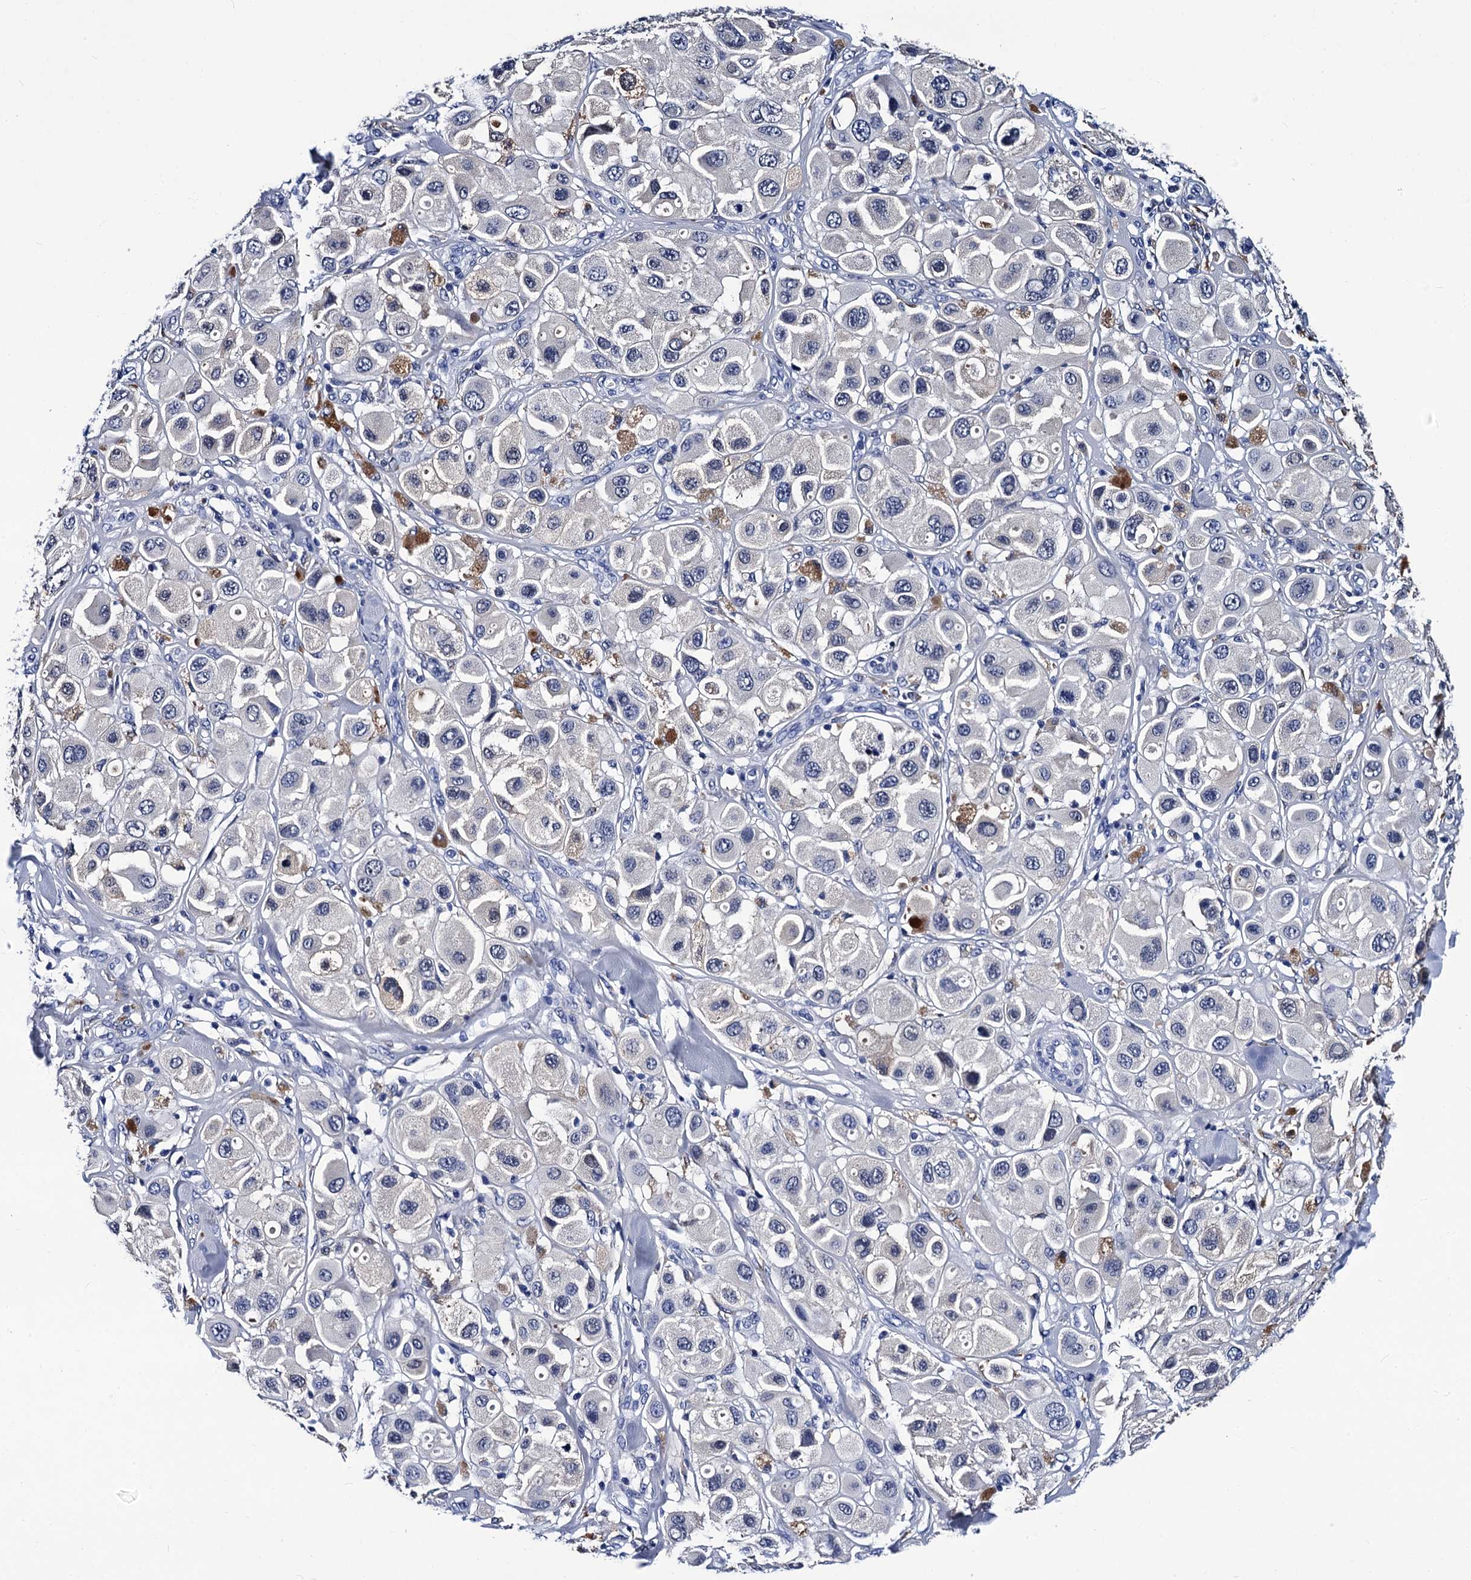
{"staining": {"intensity": "negative", "quantity": "none", "location": "none"}, "tissue": "melanoma", "cell_type": "Tumor cells", "image_type": "cancer", "snomed": [{"axis": "morphology", "description": "Malignant melanoma, Metastatic site"}, {"axis": "topography", "description": "Skin"}], "caption": "This is an immunohistochemistry histopathology image of human malignant melanoma (metastatic site). There is no positivity in tumor cells.", "gene": "LRRC30", "patient": {"sex": "male", "age": 41}}